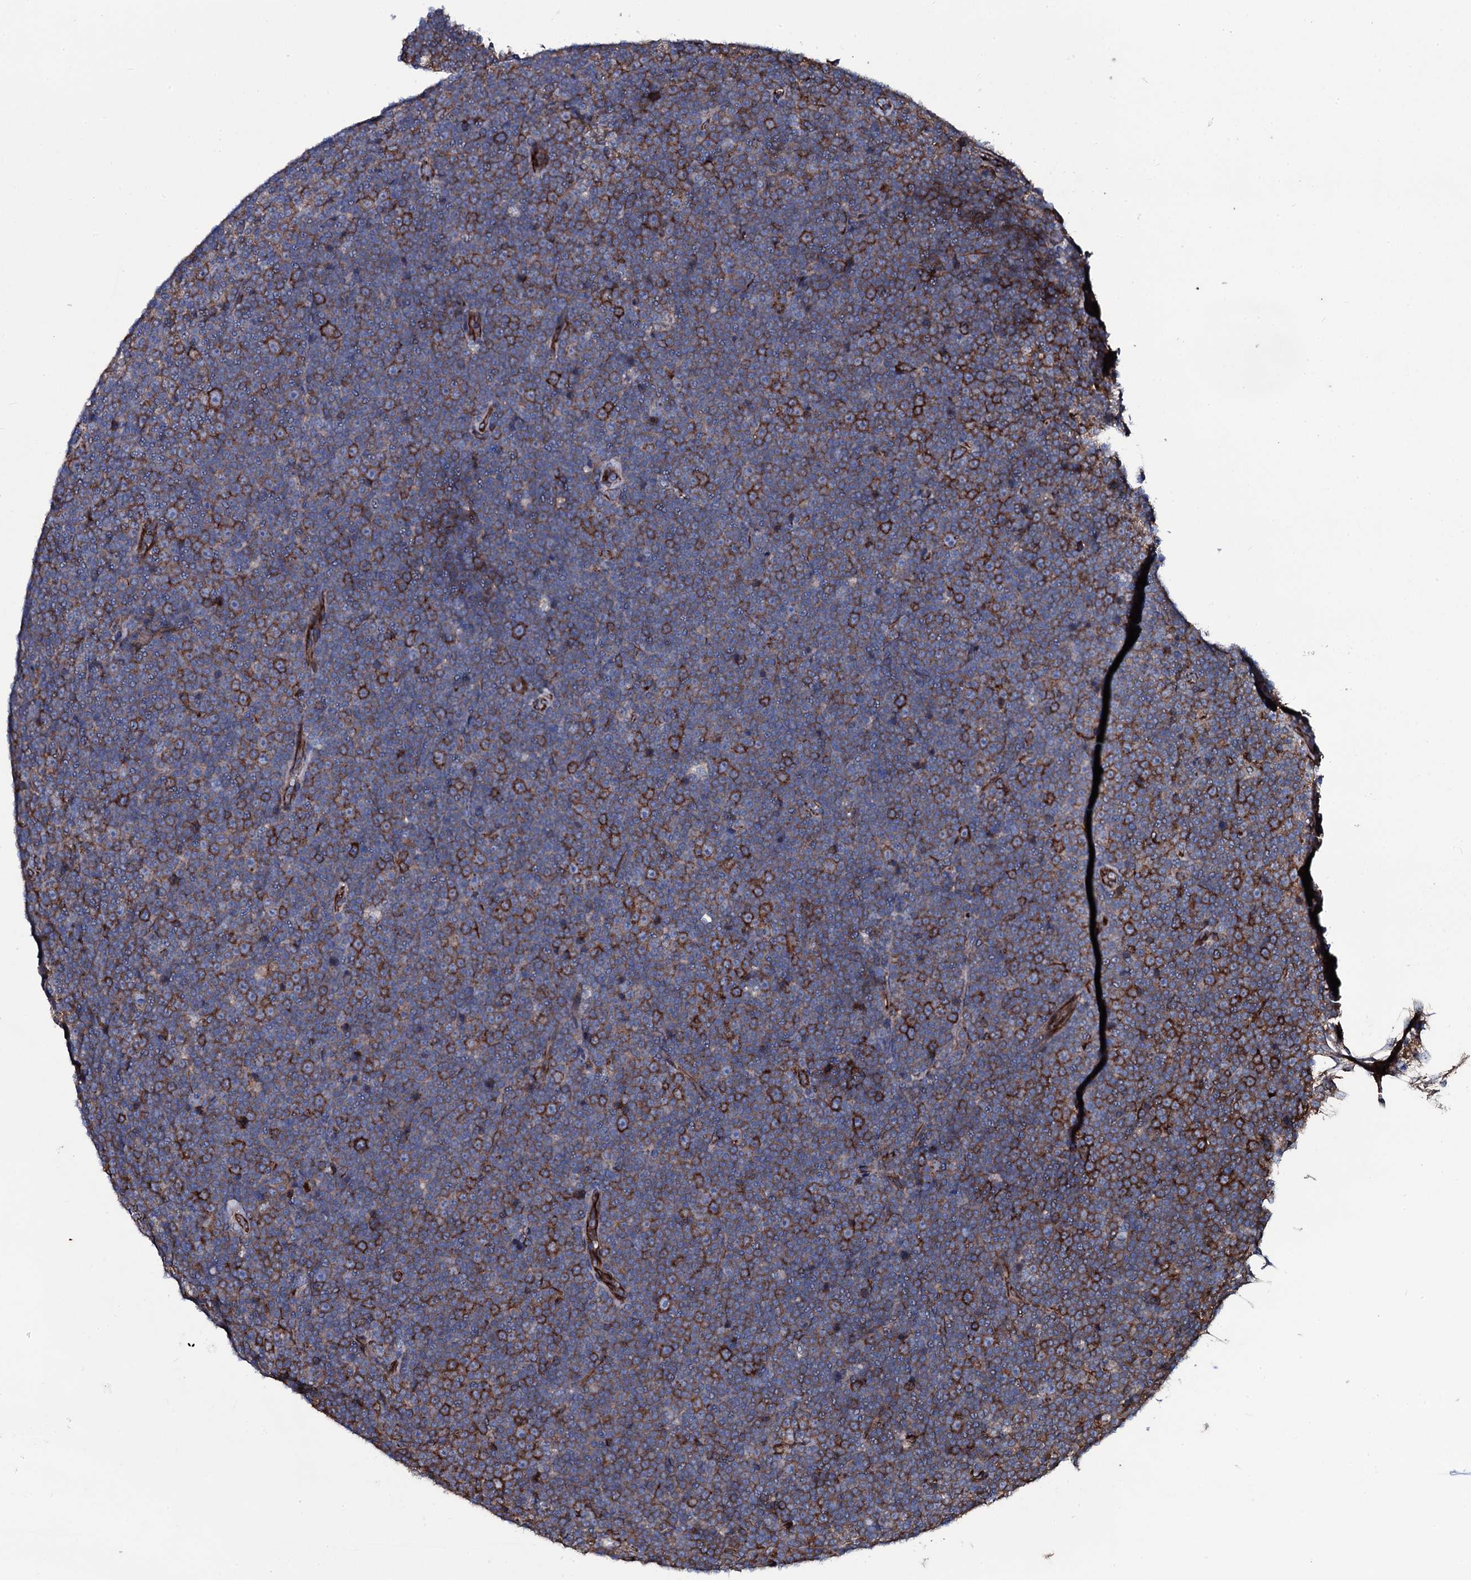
{"staining": {"intensity": "strong", "quantity": ">75%", "location": "cytoplasmic/membranous"}, "tissue": "lymphoma", "cell_type": "Tumor cells", "image_type": "cancer", "snomed": [{"axis": "morphology", "description": "Malignant lymphoma, non-Hodgkin's type, Low grade"}, {"axis": "topography", "description": "Lymph node"}], "caption": "This photomicrograph exhibits immunohistochemistry (IHC) staining of human lymphoma, with high strong cytoplasmic/membranous positivity in about >75% of tumor cells.", "gene": "VAMP8", "patient": {"sex": "female", "age": 67}}